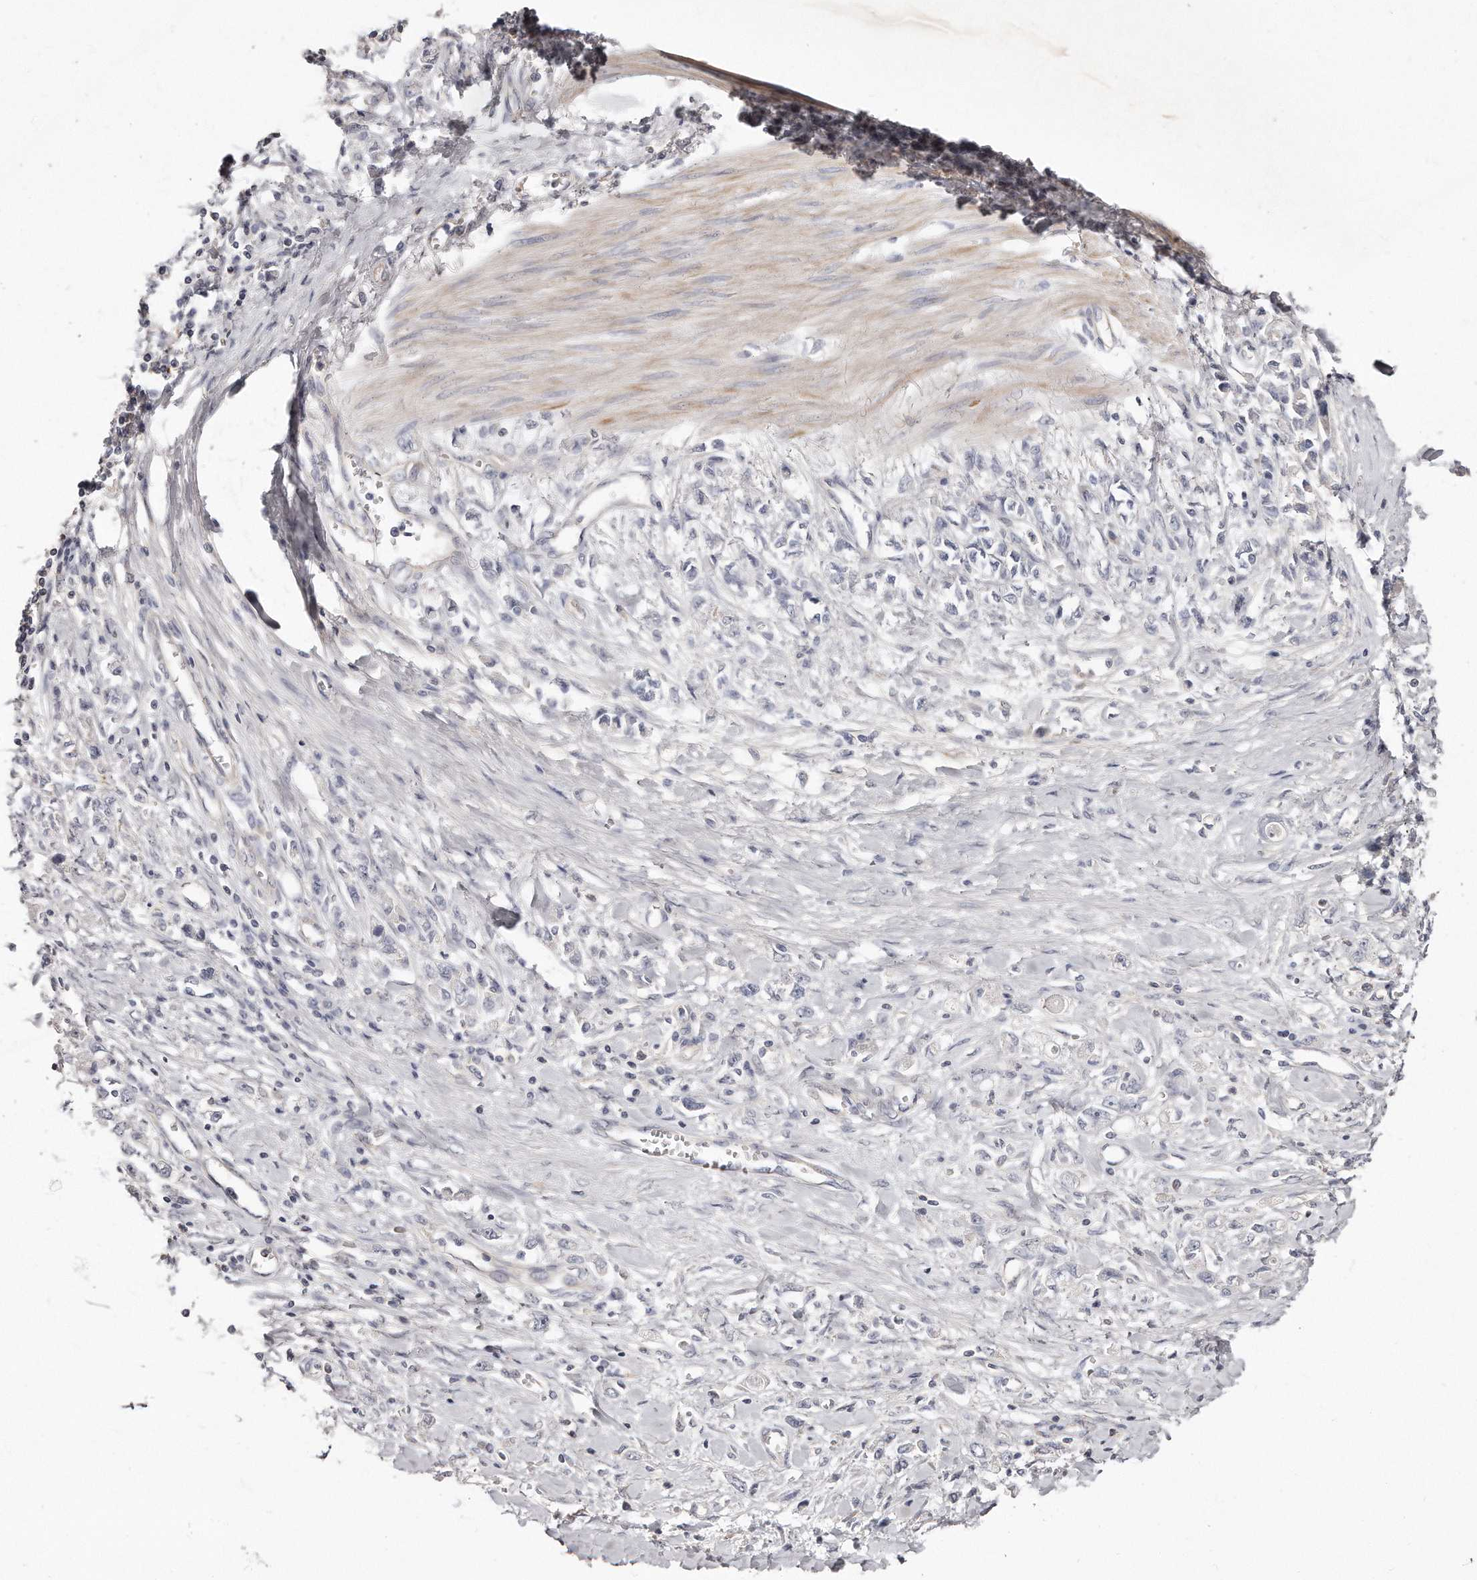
{"staining": {"intensity": "negative", "quantity": "none", "location": "none"}, "tissue": "stomach cancer", "cell_type": "Tumor cells", "image_type": "cancer", "snomed": [{"axis": "morphology", "description": "Adenocarcinoma, NOS"}, {"axis": "topography", "description": "Stomach"}], "caption": "Immunohistochemistry of stomach adenocarcinoma shows no staining in tumor cells.", "gene": "TTLL4", "patient": {"sex": "female", "age": 76}}